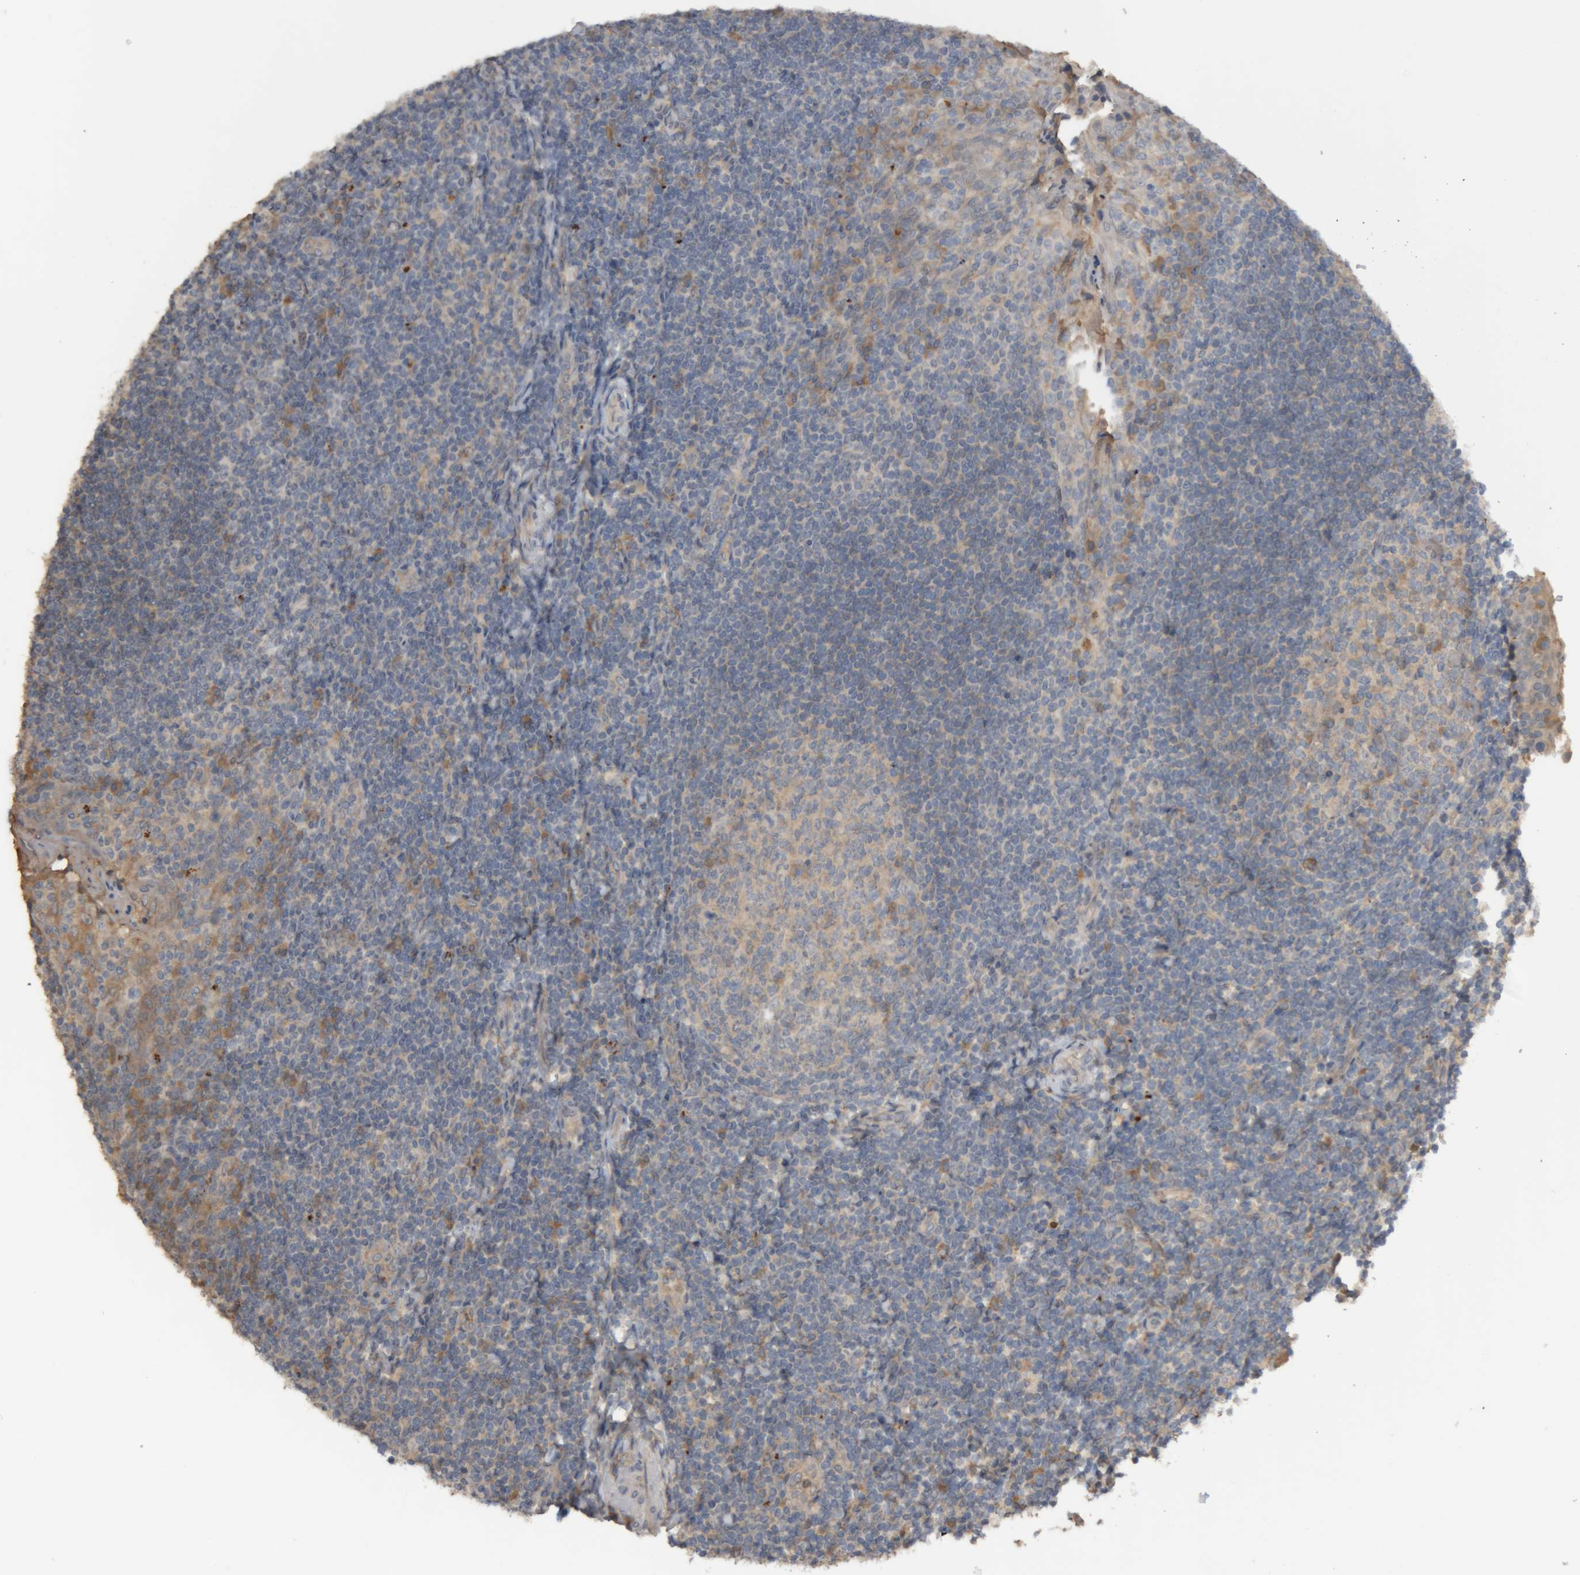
{"staining": {"intensity": "weak", "quantity": "<25%", "location": "cytoplasmic/membranous"}, "tissue": "tonsil", "cell_type": "Germinal center cells", "image_type": "normal", "snomed": [{"axis": "morphology", "description": "Normal tissue, NOS"}, {"axis": "topography", "description": "Tonsil"}], "caption": "IHC of benign human tonsil exhibits no positivity in germinal center cells. (DAB (3,3'-diaminobenzidine) immunohistochemistry visualized using brightfield microscopy, high magnification).", "gene": "TMED7", "patient": {"sex": "male", "age": 27}}